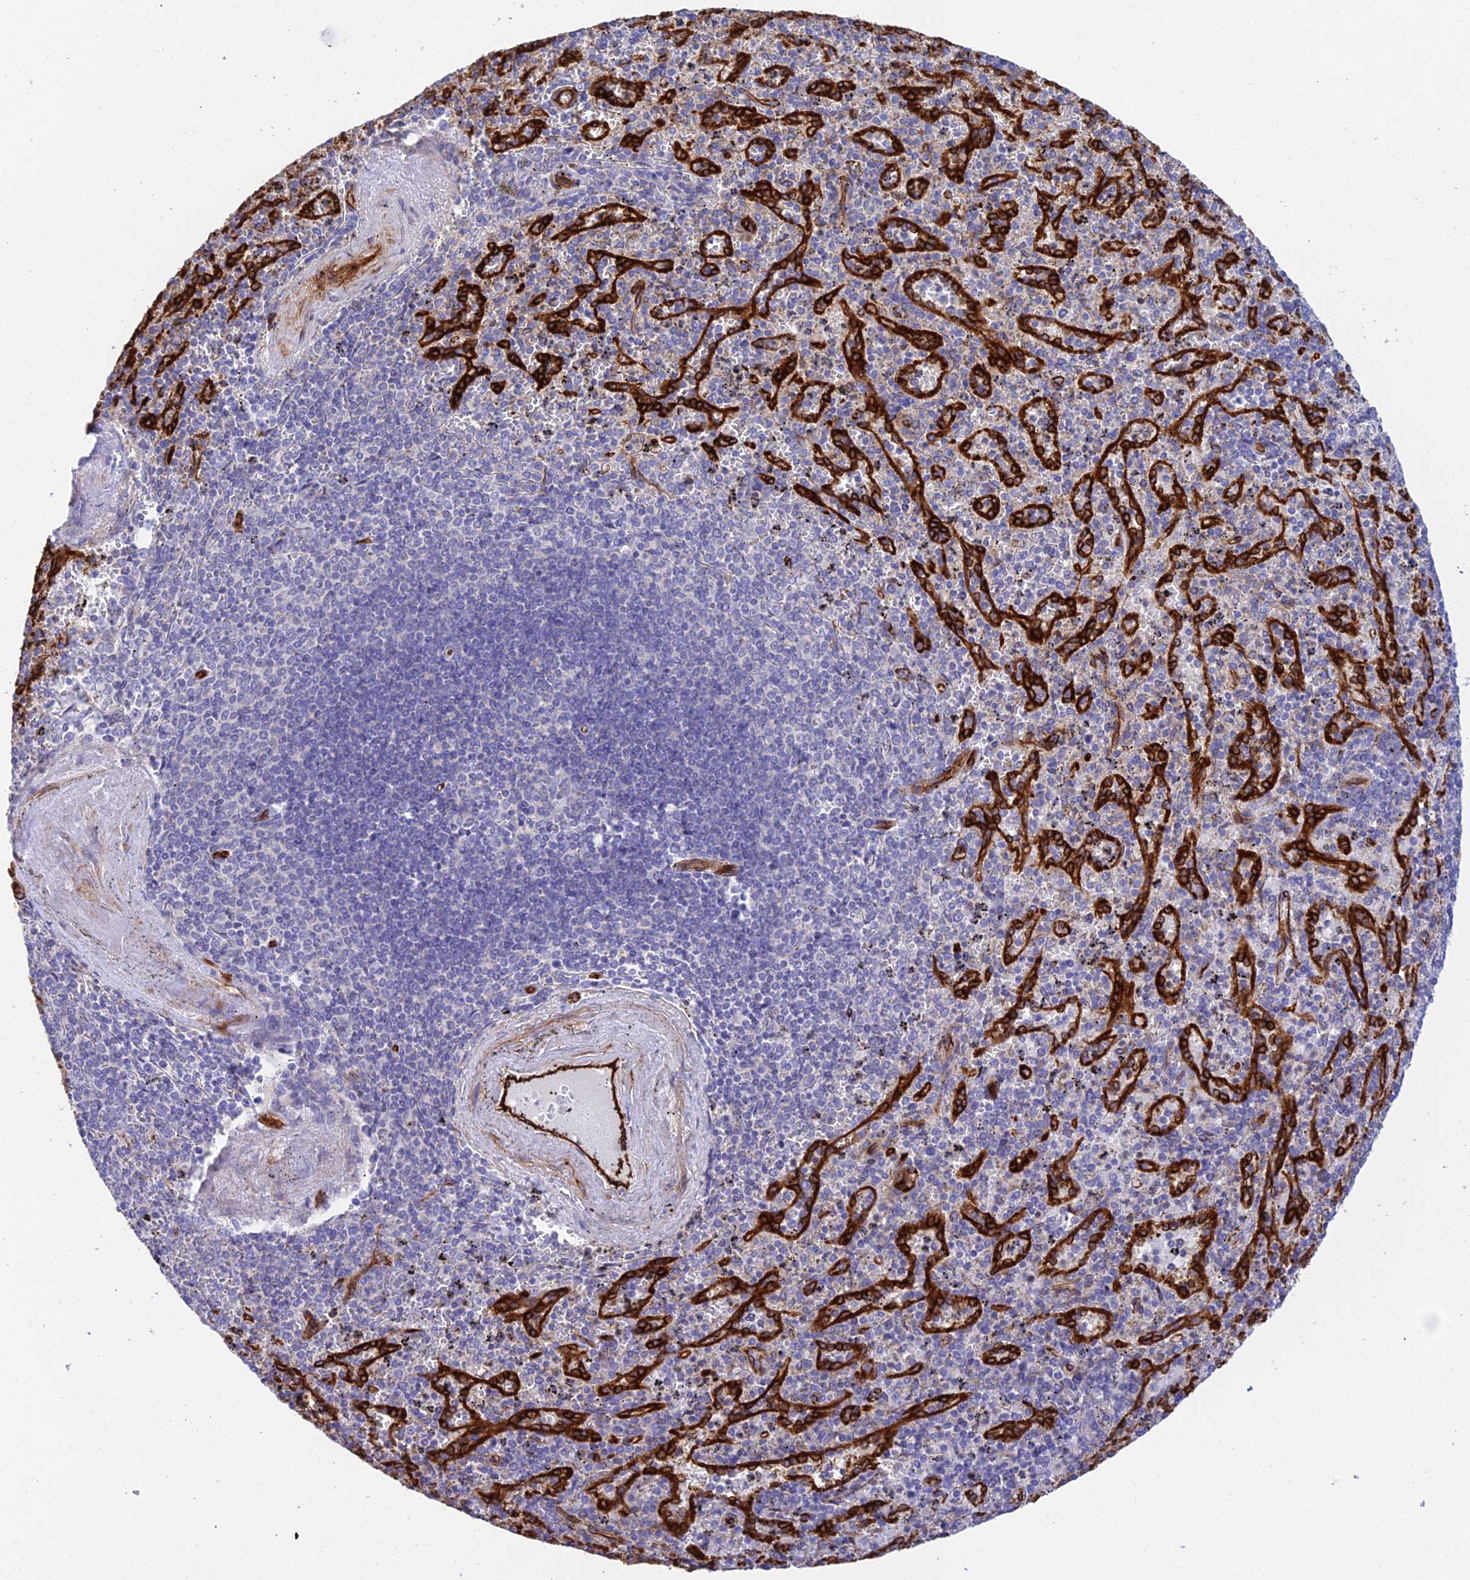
{"staining": {"intensity": "negative", "quantity": "none", "location": "none"}, "tissue": "spleen", "cell_type": "Cells in red pulp", "image_type": "normal", "snomed": [{"axis": "morphology", "description": "Normal tissue, NOS"}, {"axis": "topography", "description": "Spleen"}], "caption": "This is a image of IHC staining of normal spleen, which shows no positivity in cells in red pulp.", "gene": "MYO9A", "patient": {"sex": "male", "age": 82}}